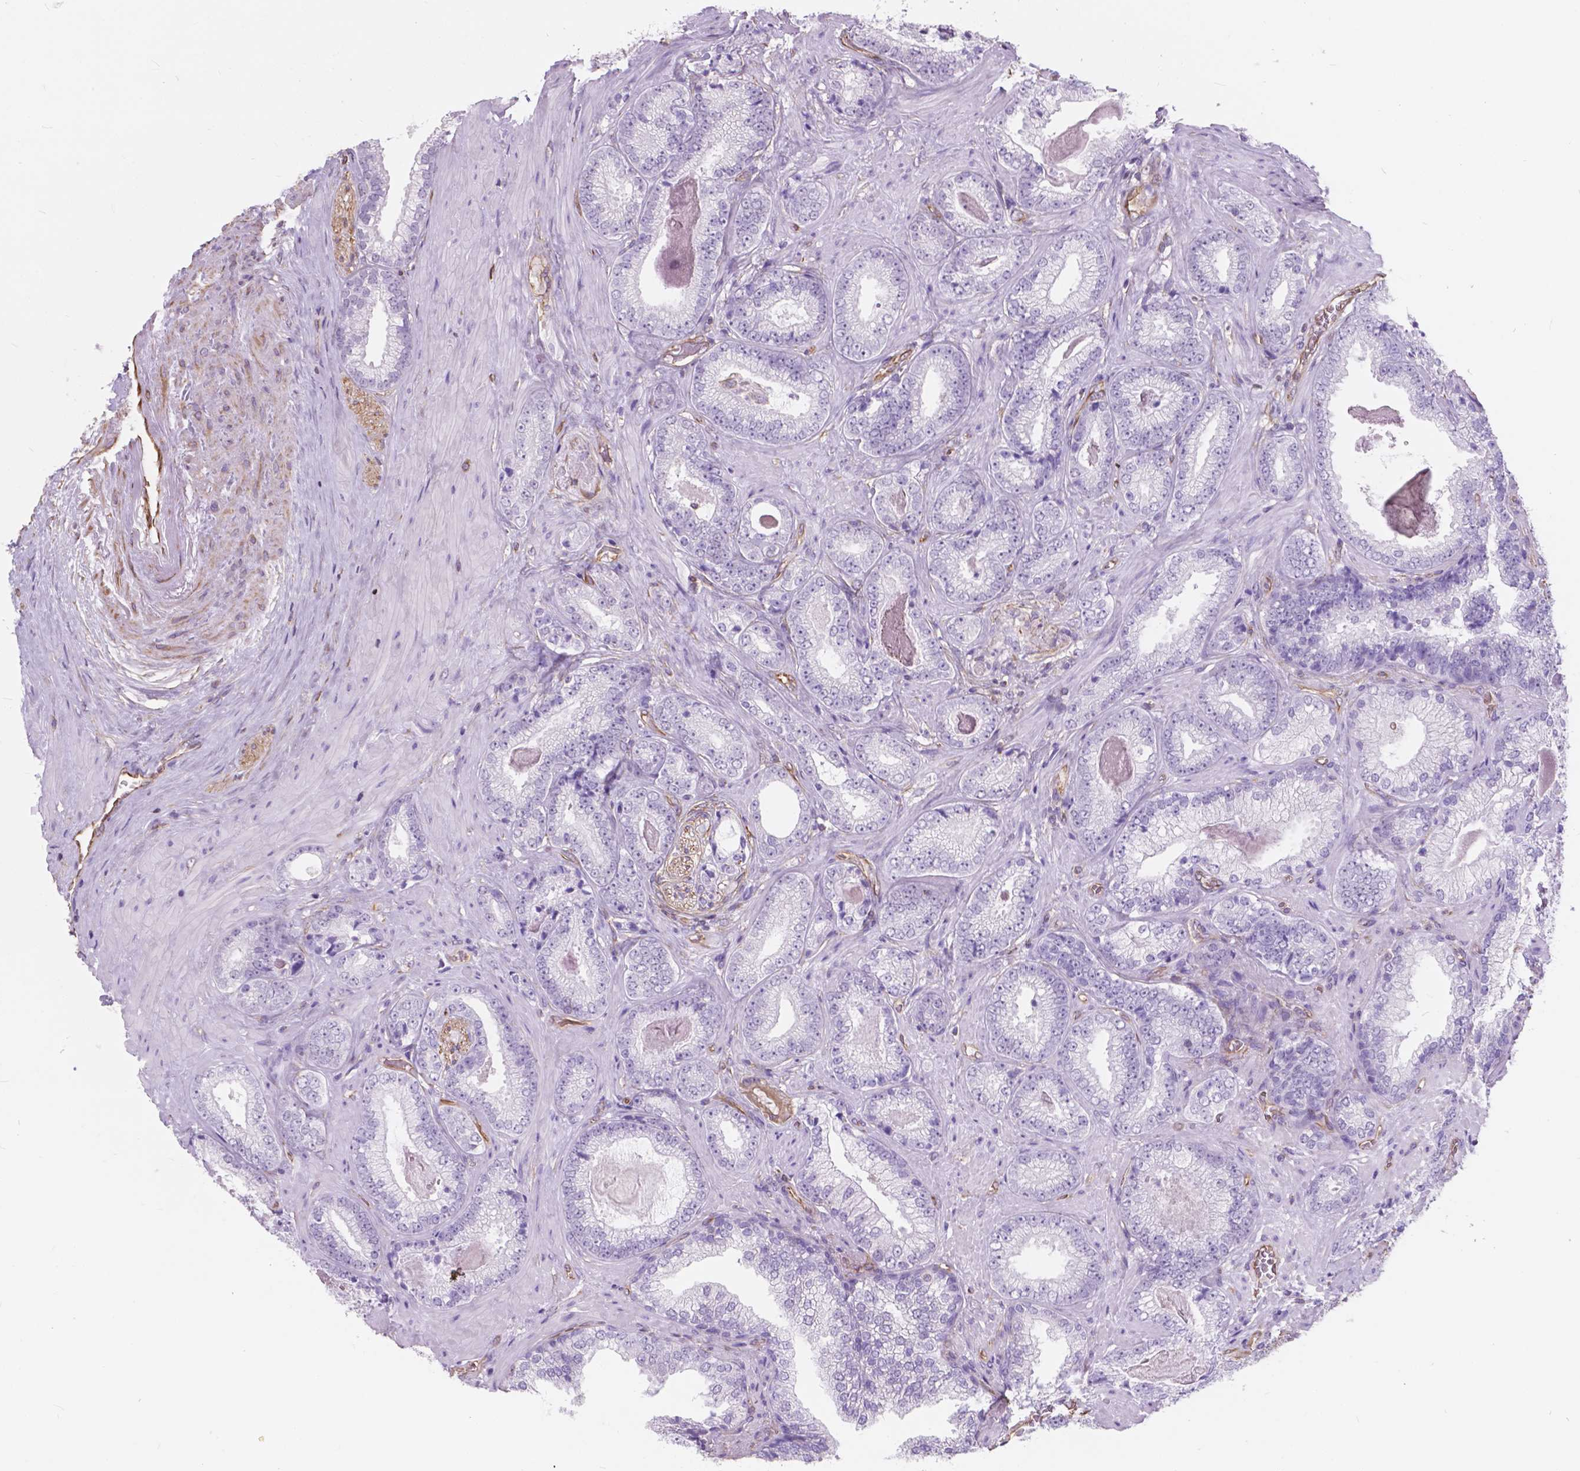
{"staining": {"intensity": "negative", "quantity": "none", "location": "none"}, "tissue": "prostate cancer", "cell_type": "Tumor cells", "image_type": "cancer", "snomed": [{"axis": "morphology", "description": "Adenocarcinoma, Low grade"}, {"axis": "topography", "description": "Prostate"}], "caption": "Immunohistochemical staining of human prostate cancer displays no significant positivity in tumor cells.", "gene": "AMOT", "patient": {"sex": "male", "age": 61}}